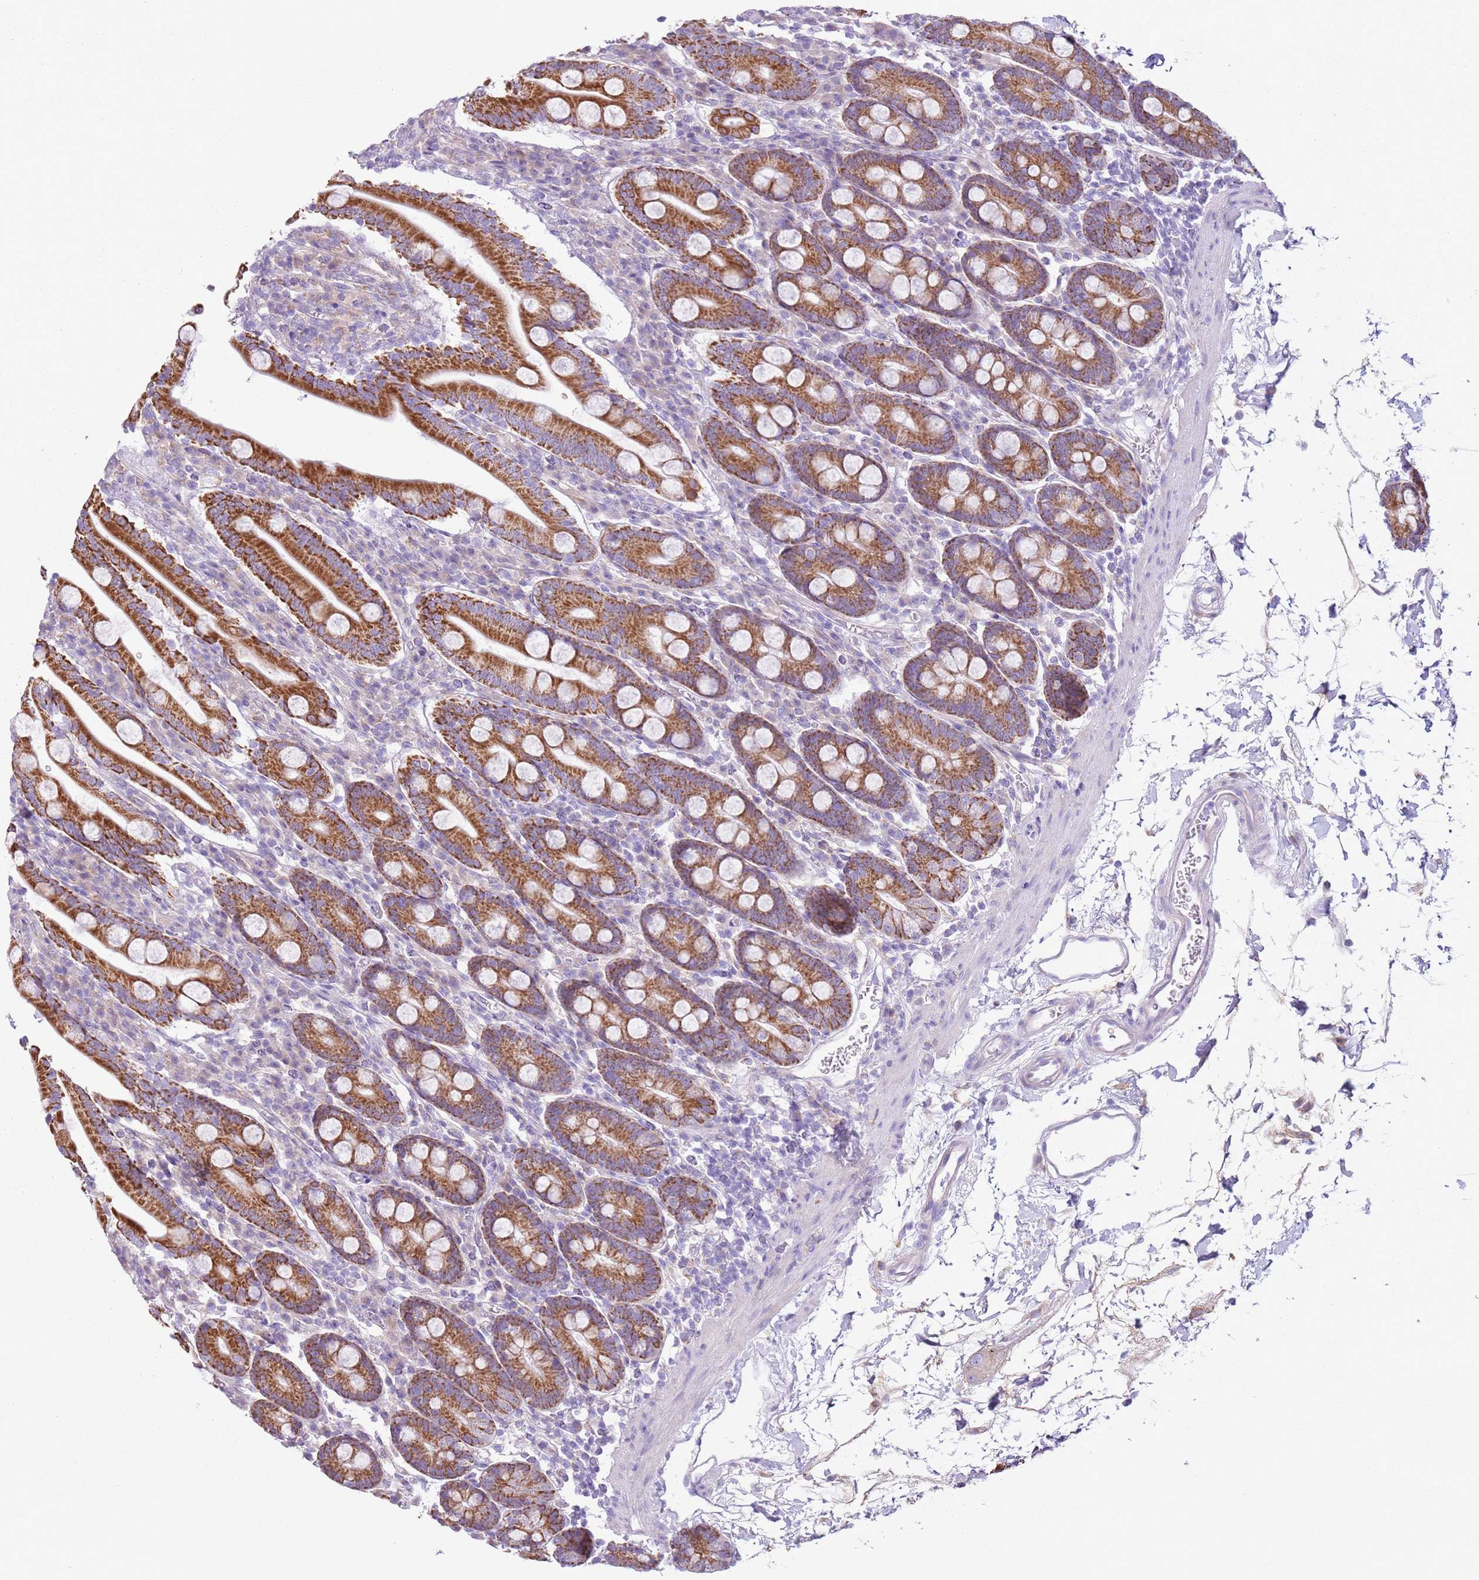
{"staining": {"intensity": "strong", "quantity": ">75%", "location": "cytoplasmic/membranous"}, "tissue": "duodenum", "cell_type": "Glandular cells", "image_type": "normal", "snomed": [{"axis": "morphology", "description": "Normal tissue, NOS"}, {"axis": "topography", "description": "Duodenum"}], "caption": "Strong cytoplasmic/membranous protein positivity is seen in approximately >75% of glandular cells in duodenum. The staining is performed using DAB (3,3'-diaminobenzidine) brown chromogen to label protein expression. The nuclei are counter-stained blue using hematoxylin.", "gene": "OAF", "patient": {"sex": "male", "age": 35}}